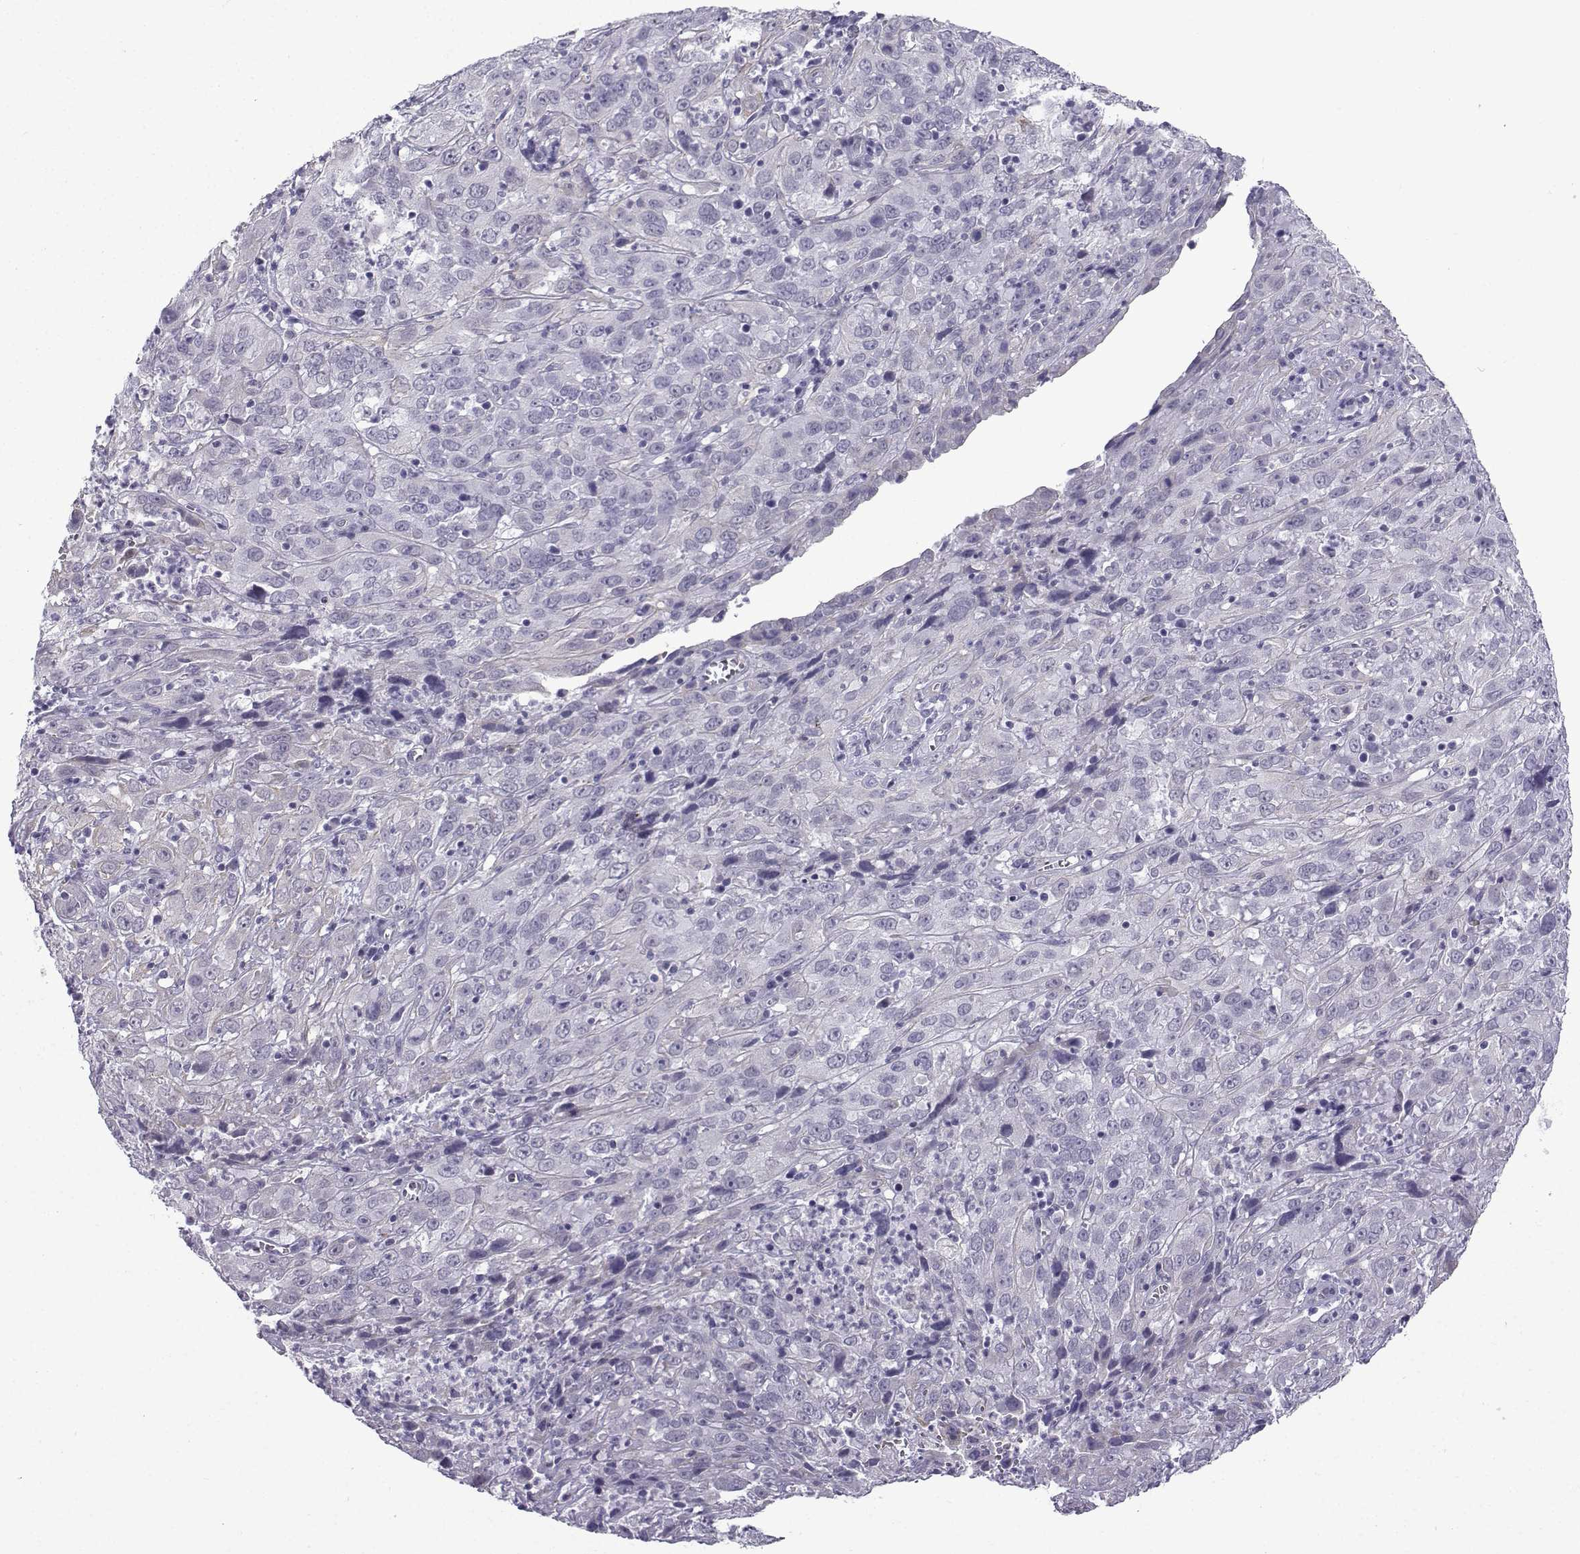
{"staining": {"intensity": "negative", "quantity": "none", "location": "none"}, "tissue": "cervical cancer", "cell_type": "Tumor cells", "image_type": "cancer", "snomed": [{"axis": "morphology", "description": "Squamous cell carcinoma, NOS"}, {"axis": "topography", "description": "Cervix"}], "caption": "A micrograph of human cervical cancer (squamous cell carcinoma) is negative for staining in tumor cells. (Immunohistochemistry, brightfield microscopy, high magnification).", "gene": "CFAP53", "patient": {"sex": "female", "age": 32}}